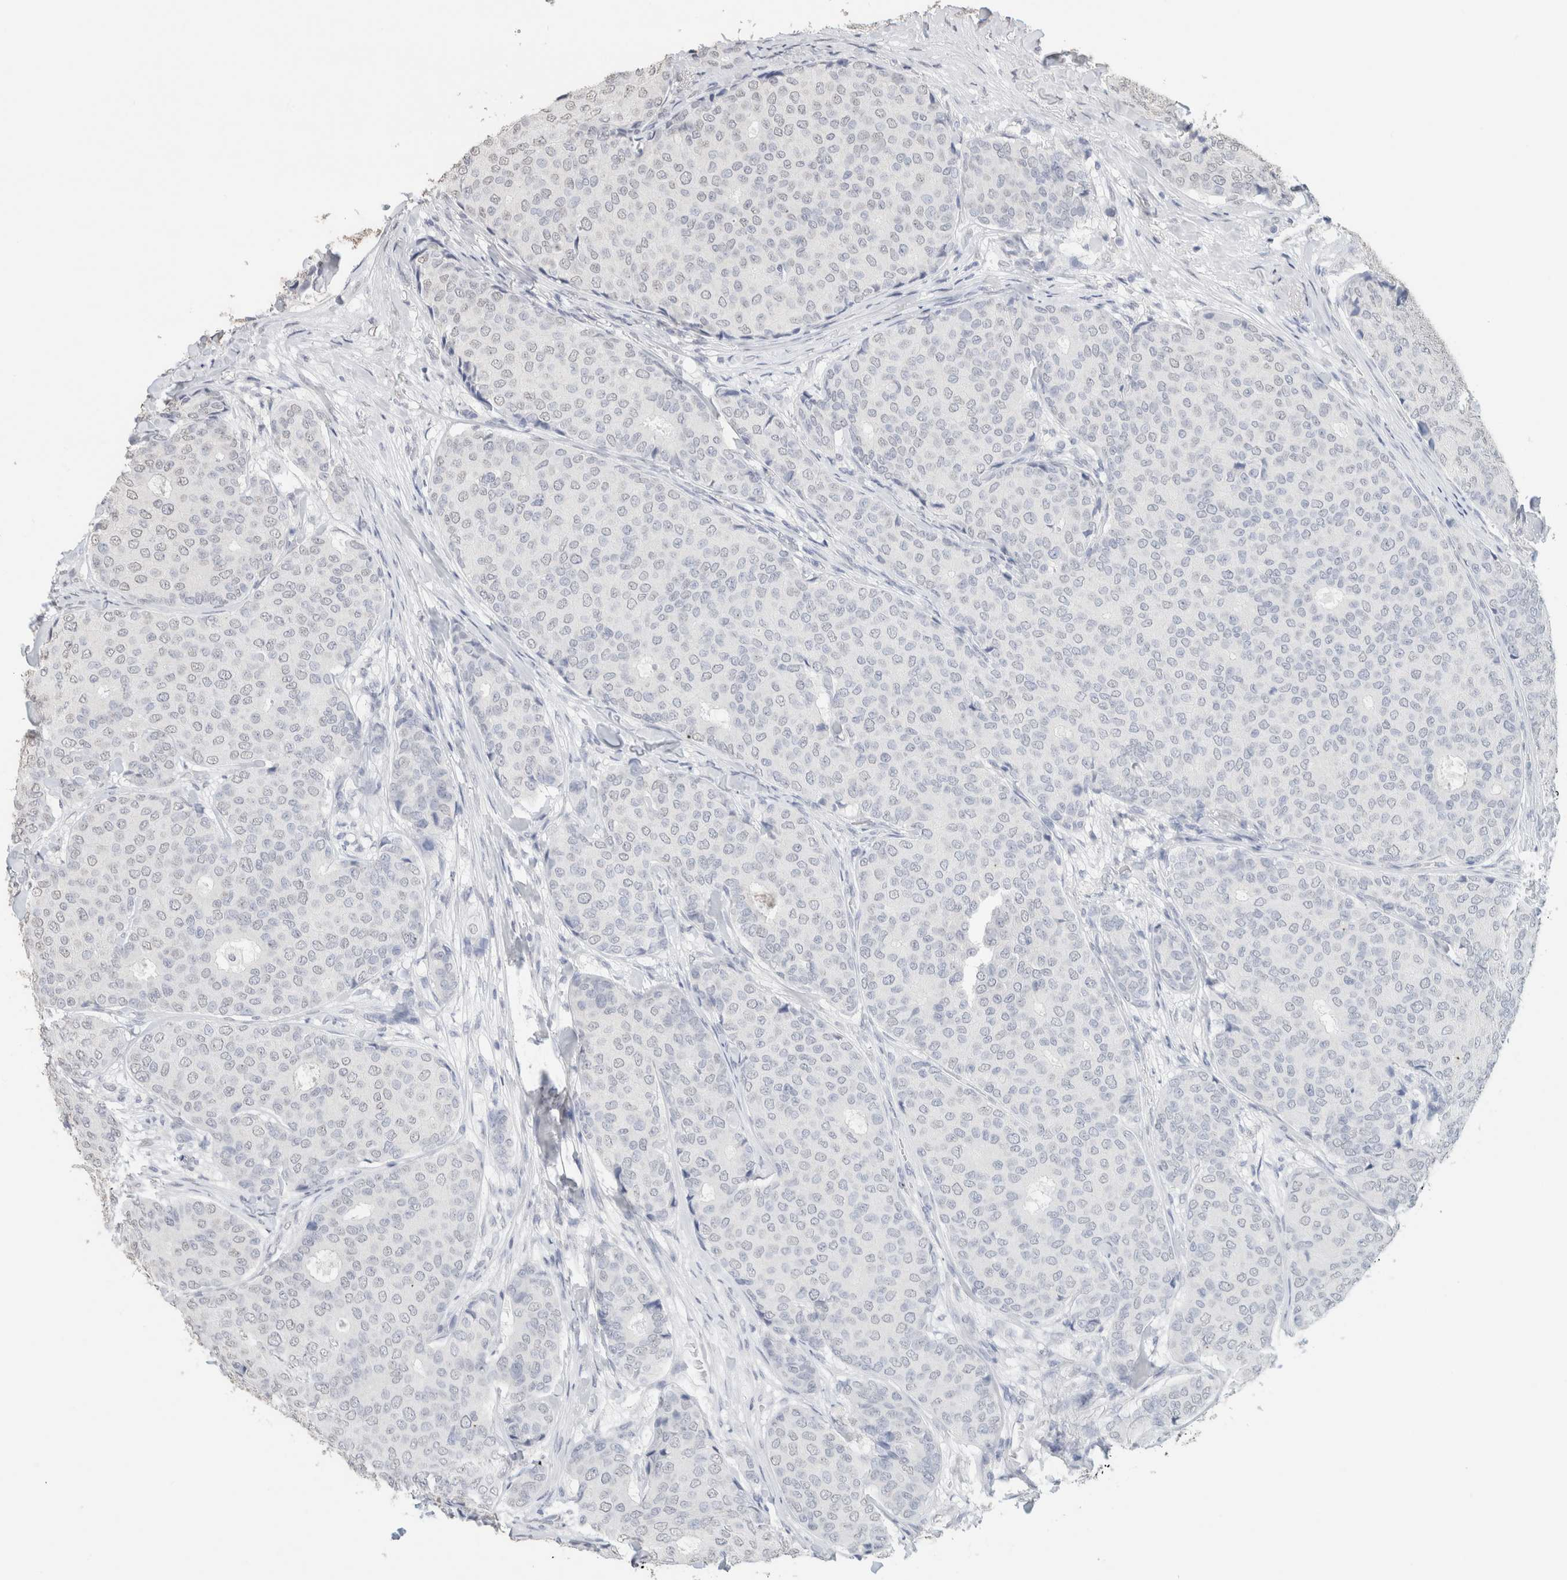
{"staining": {"intensity": "negative", "quantity": "none", "location": "none"}, "tissue": "breast cancer", "cell_type": "Tumor cells", "image_type": "cancer", "snomed": [{"axis": "morphology", "description": "Duct carcinoma"}, {"axis": "topography", "description": "Breast"}], "caption": "A micrograph of breast infiltrating ductal carcinoma stained for a protein reveals no brown staining in tumor cells.", "gene": "CD80", "patient": {"sex": "female", "age": 75}}